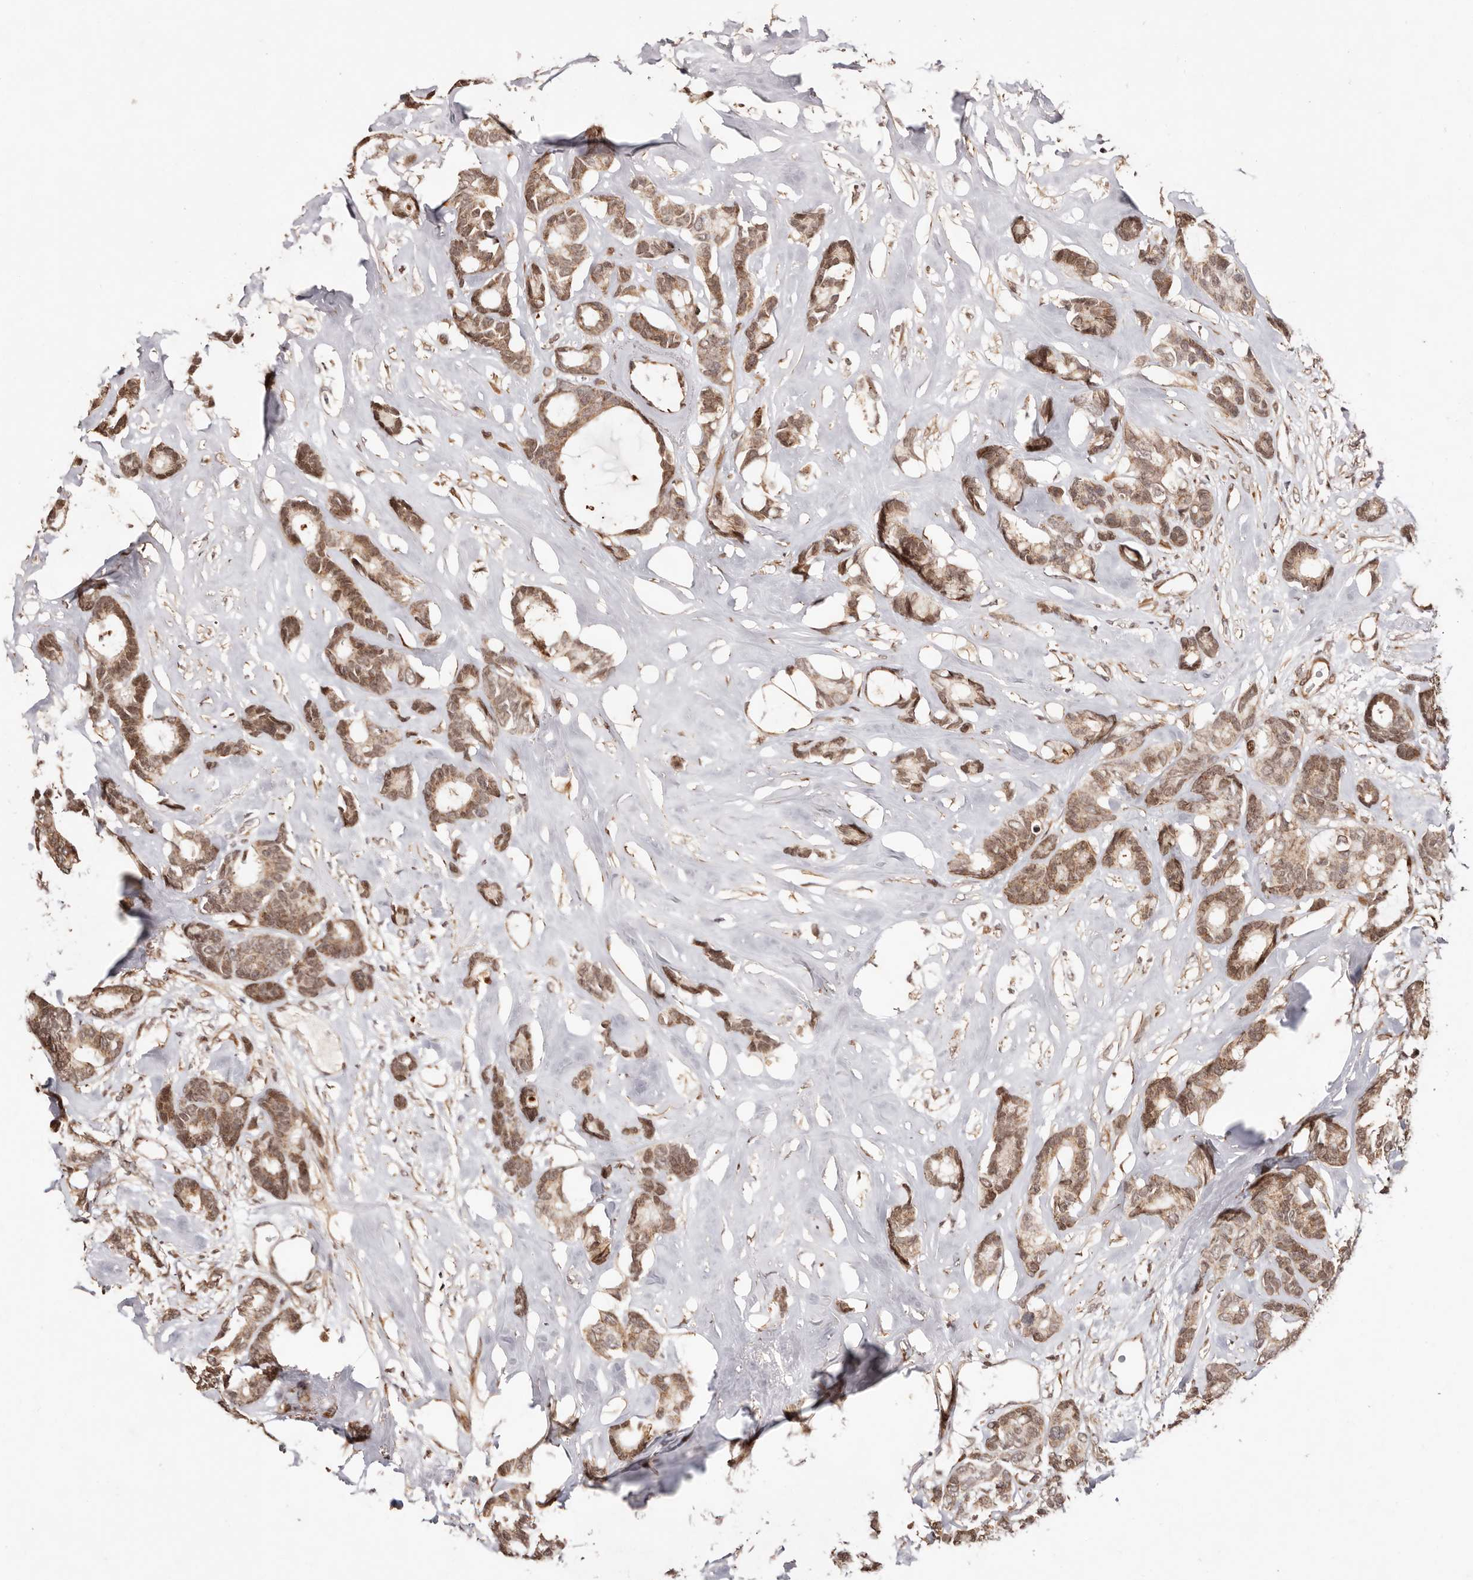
{"staining": {"intensity": "moderate", "quantity": ">75%", "location": "cytoplasmic/membranous,nuclear"}, "tissue": "breast cancer", "cell_type": "Tumor cells", "image_type": "cancer", "snomed": [{"axis": "morphology", "description": "Duct carcinoma"}, {"axis": "topography", "description": "Breast"}], "caption": "Protein expression analysis of breast cancer (invasive ductal carcinoma) exhibits moderate cytoplasmic/membranous and nuclear staining in about >75% of tumor cells.", "gene": "HIVEP3", "patient": {"sex": "female", "age": 87}}